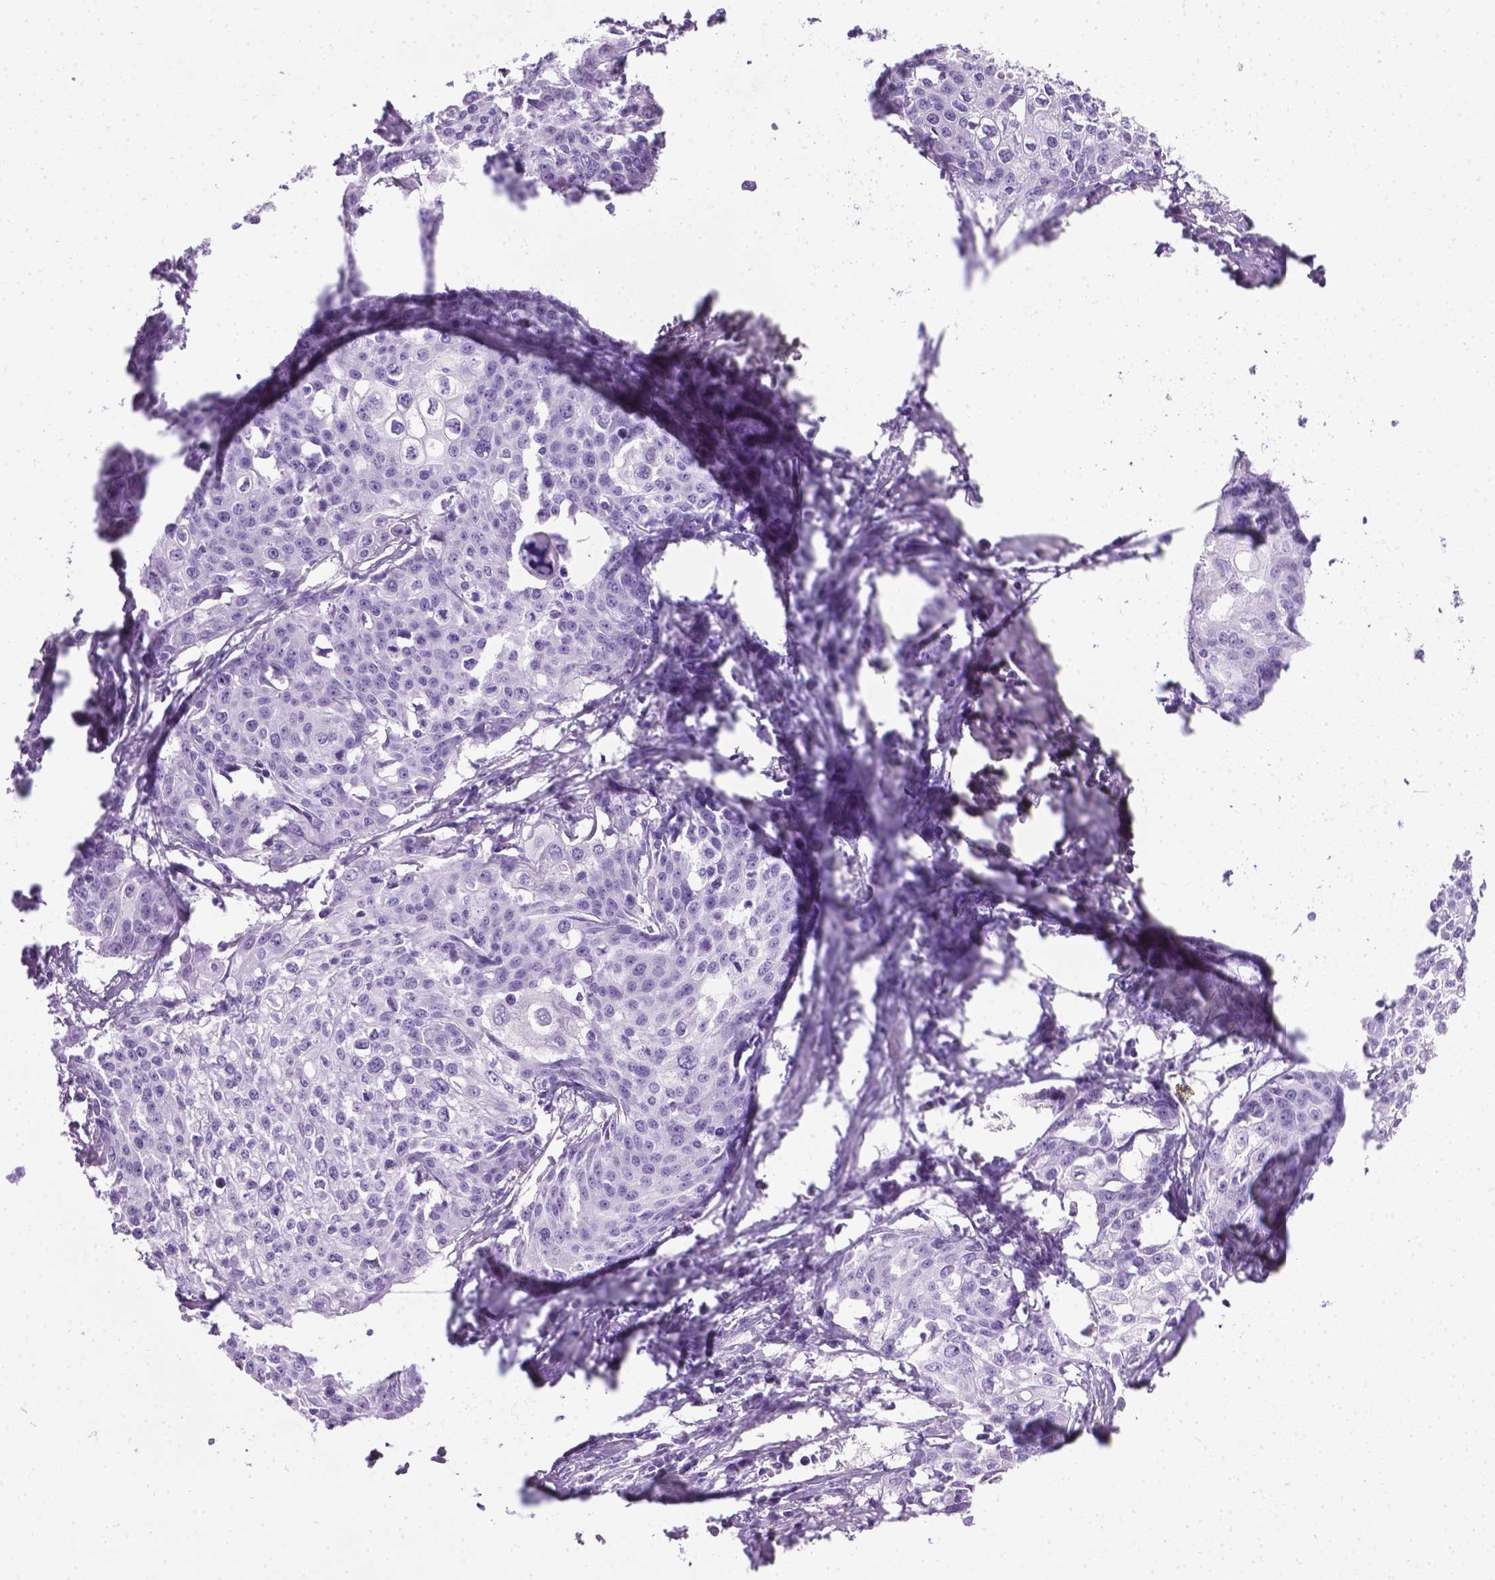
{"staining": {"intensity": "negative", "quantity": "none", "location": "none"}, "tissue": "cervical cancer", "cell_type": "Tumor cells", "image_type": "cancer", "snomed": [{"axis": "morphology", "description": "Squamous cell carcinoma, NOS"}, {"axis": "topography", "description": "Cervix"}], "caption": "DAB immunohistochemical staining of squamous cell carcinoma (cervical) demonstrates no significant expression in tumor cells.", "gene": "LELP1", "patient": {"sex": "female", "age": 39}}